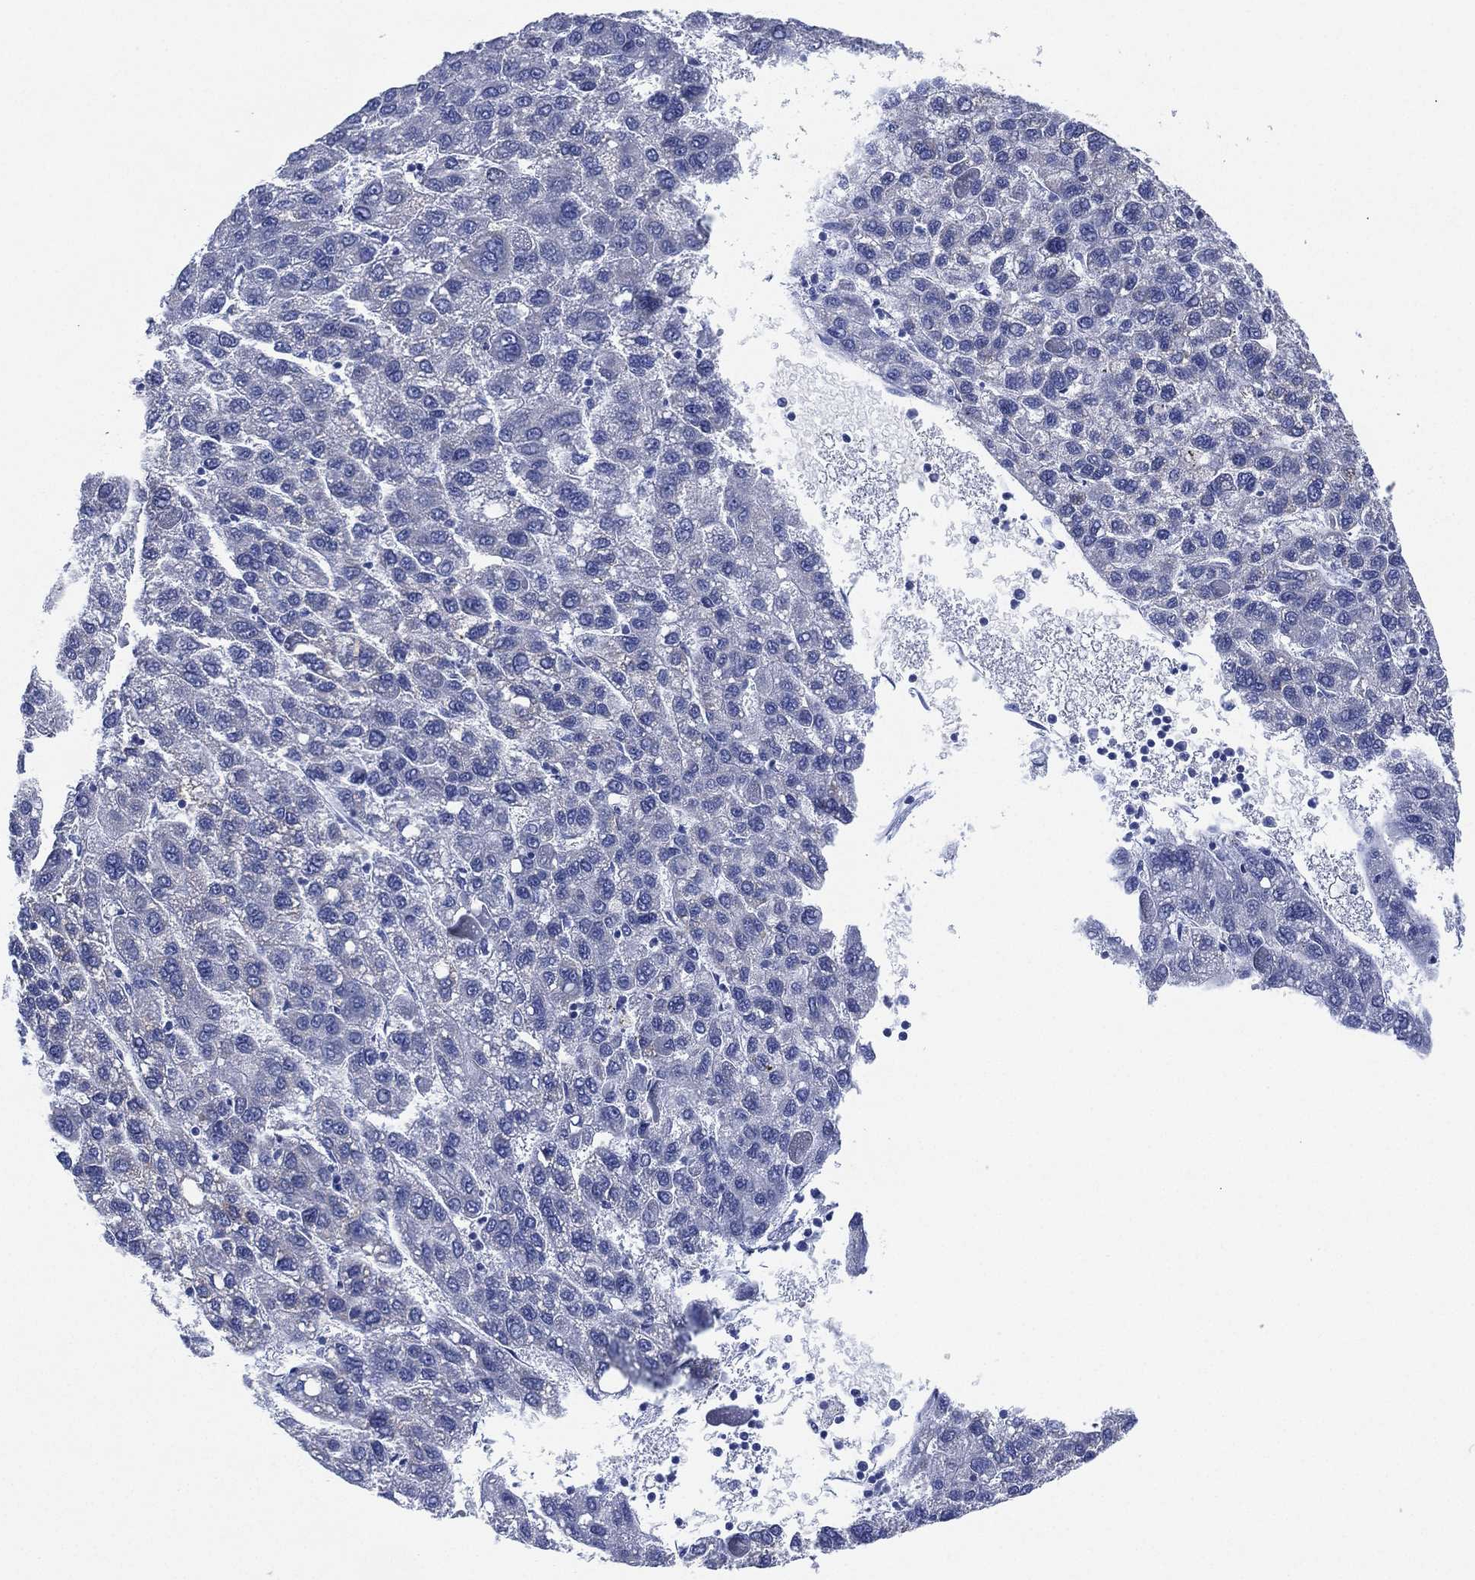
{"staining": {"intensity": "negative", "quantity": "none", "location": "none"}, "tissue": "liver cancer", "cell_type": "Tumor cells", "image_type": "cancer", "snomed": [{"axis": "morphology", "description": "Carcinoma, Hepatocellular, NOS"}, {"axis": "topography", "description": "Liver"}], "caption": "Liver cancer was stained to show a protein in brown. There is no significant expression in tumor cells.", "gene": "SLC9C2", "patient": {"sex": "female", "age": 82}}